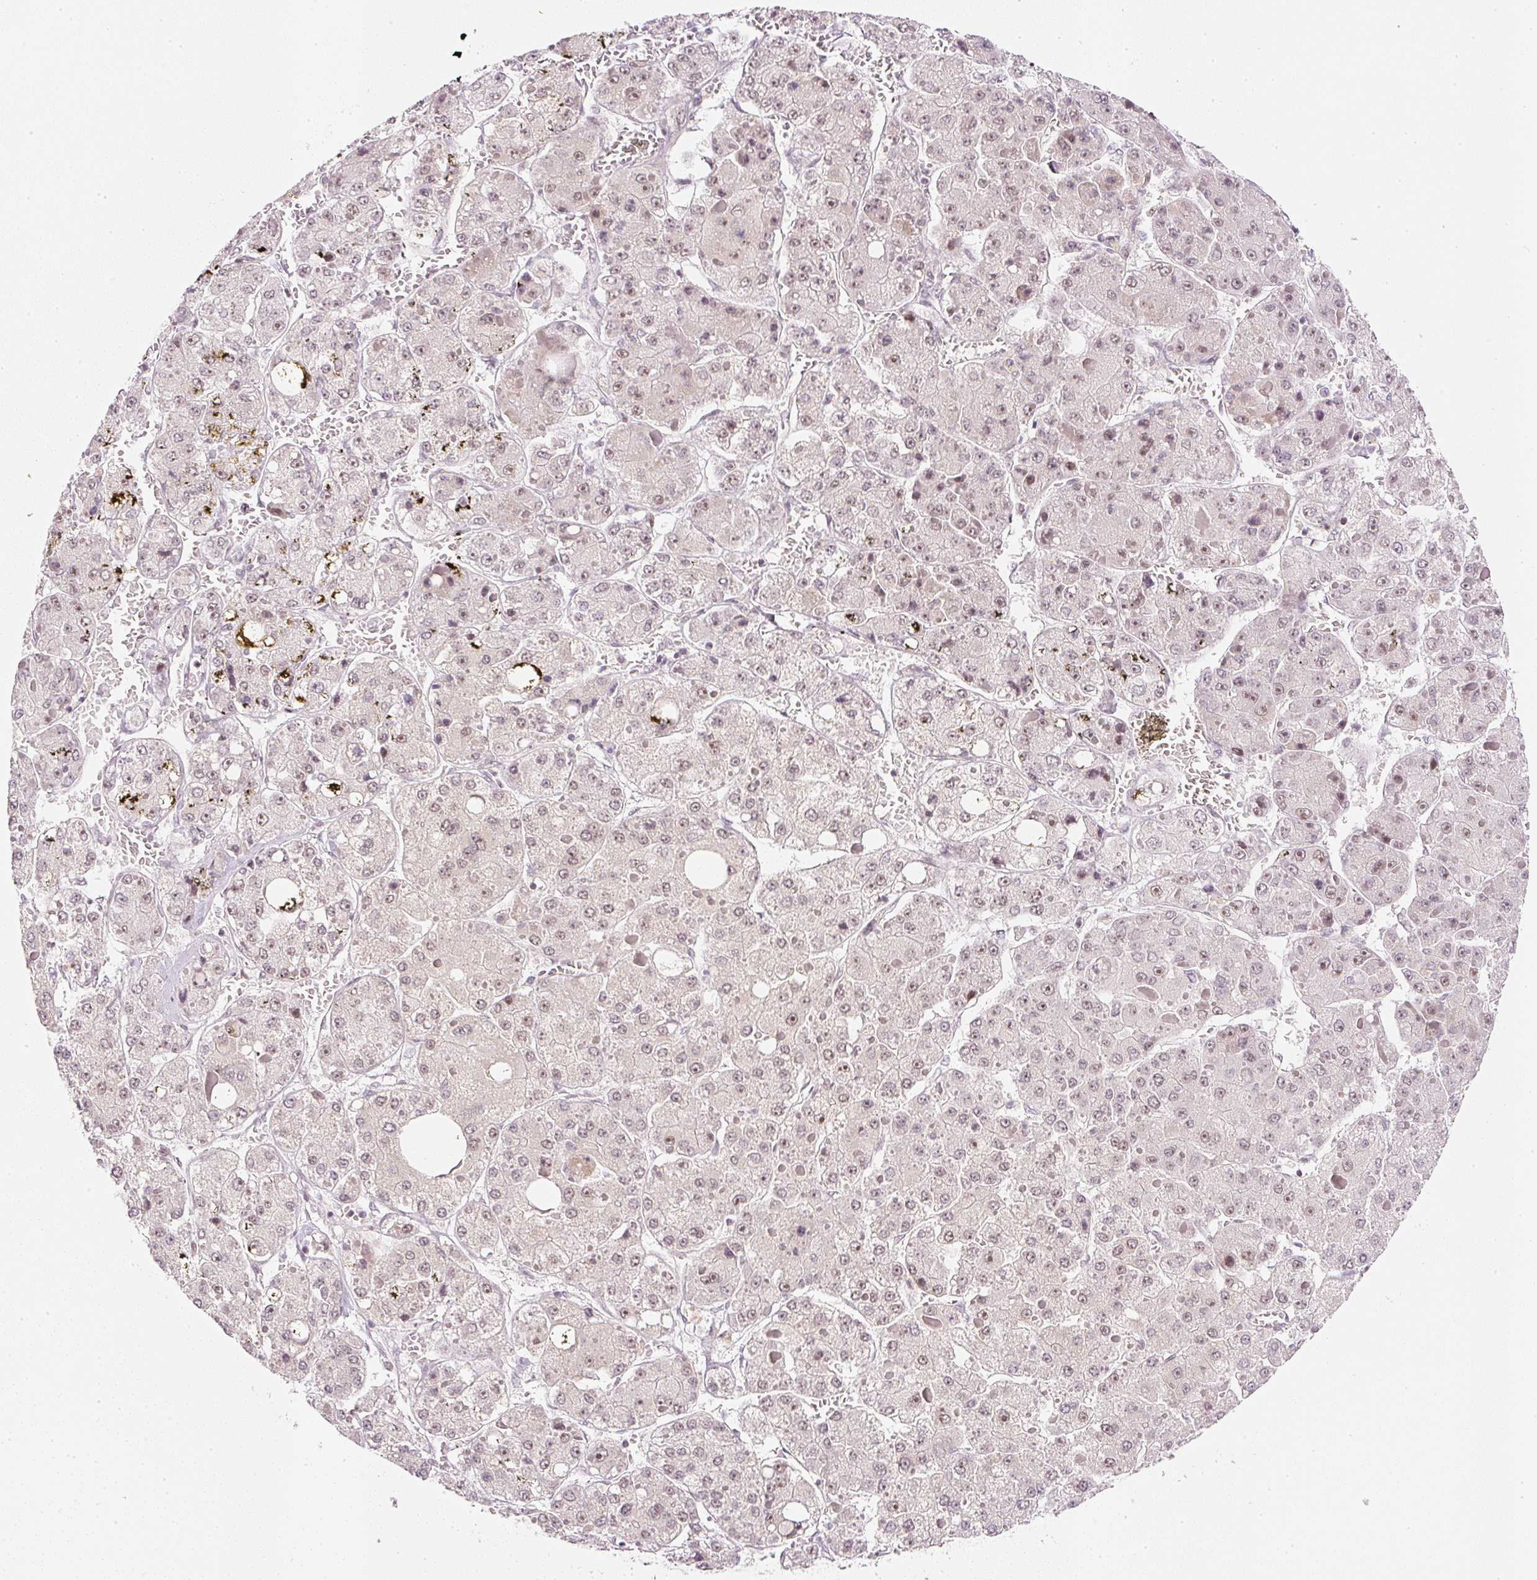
{"staining": {"intensity": "weak", "quantity": ">75%", "location": "nuclear"}, "tissue": "liver cancer", "cell_type": "Tumor cells", "image_type": "cancer", "snomed": [{"axis": "morphology", "description": "Carcinoma, Hepatocellular, NOS"}, {"axis": "topography", "description": "Liver"}], "caption": "Human liver cancer stained with a protein marker reveals weak staining in tumor cells.", "gene": "DPPA4", "patient": {"sex": "female", "age": 73}}